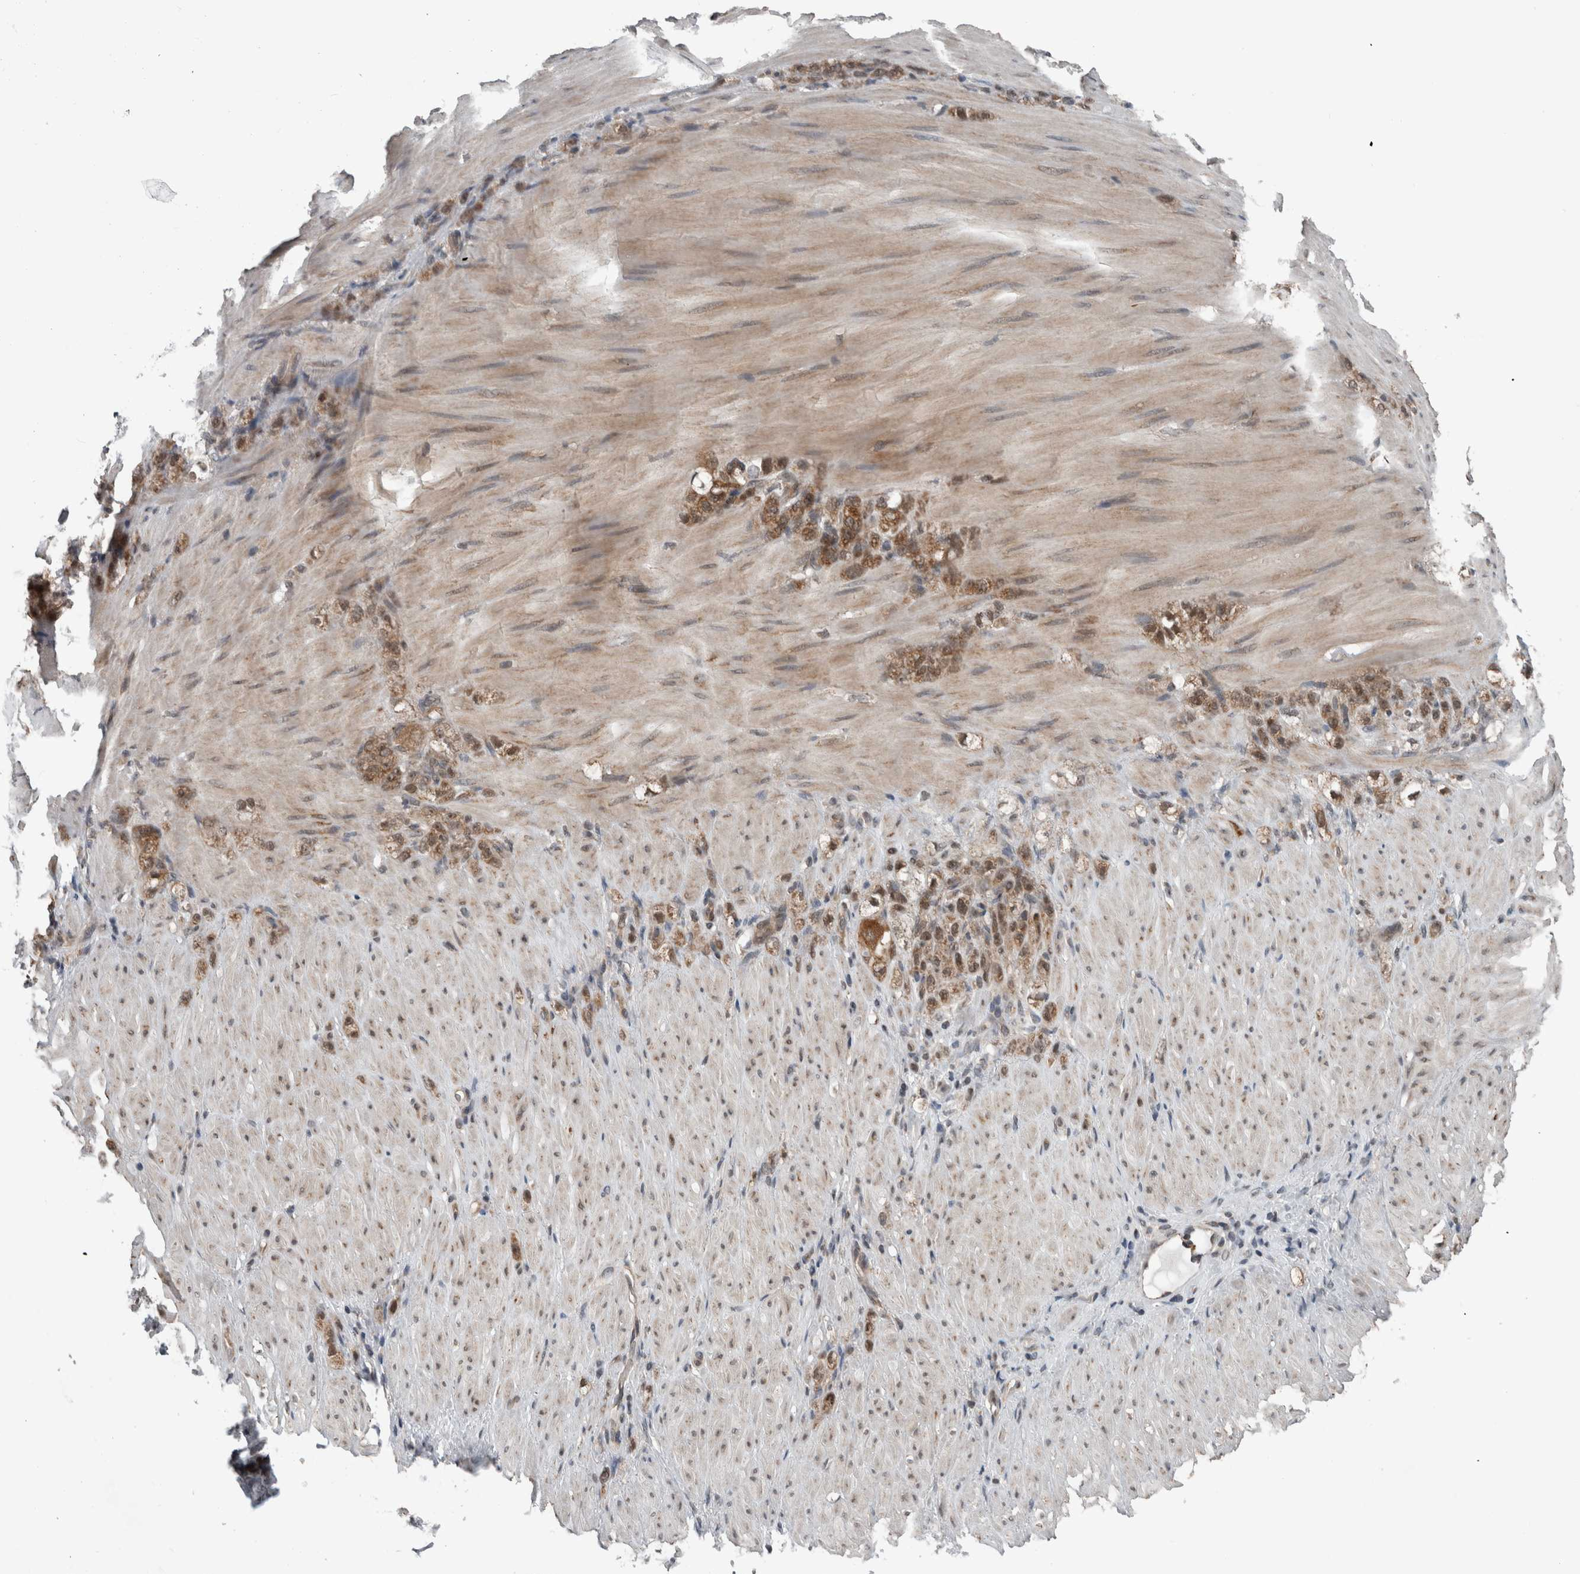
{"staining": {"intensity": "moderate", "quantity": ">75%", "location": "cytoplasmic/membranous"}, "tissue": "stomach cancer", "cell_type": "Tumor cells", "image_type": "cancer", "snomed": [{"axis": "morphology", "description": "Normal tissue, NOS"}, {"axis": "morphology", "description": "Adenocarcinoma, NOS"}, {"axis": "topography", "description": "Stomach"}], "caption": "High-magnification brightfield microscopy of adenocarcinoma (stomach) stained with DAB (brown) and counterstained with hematoxylin (blue). tumor cells exhibit moderate cytoplasmic/membranous expression is present in about>75% of cells. The protein of interest is stained brown, and the nuclei are stained in blue (DAB IHC with brightfield microscopy, high magnification).", "gene": "ENY2", "patient": {"sex": "male", "age": 82}}